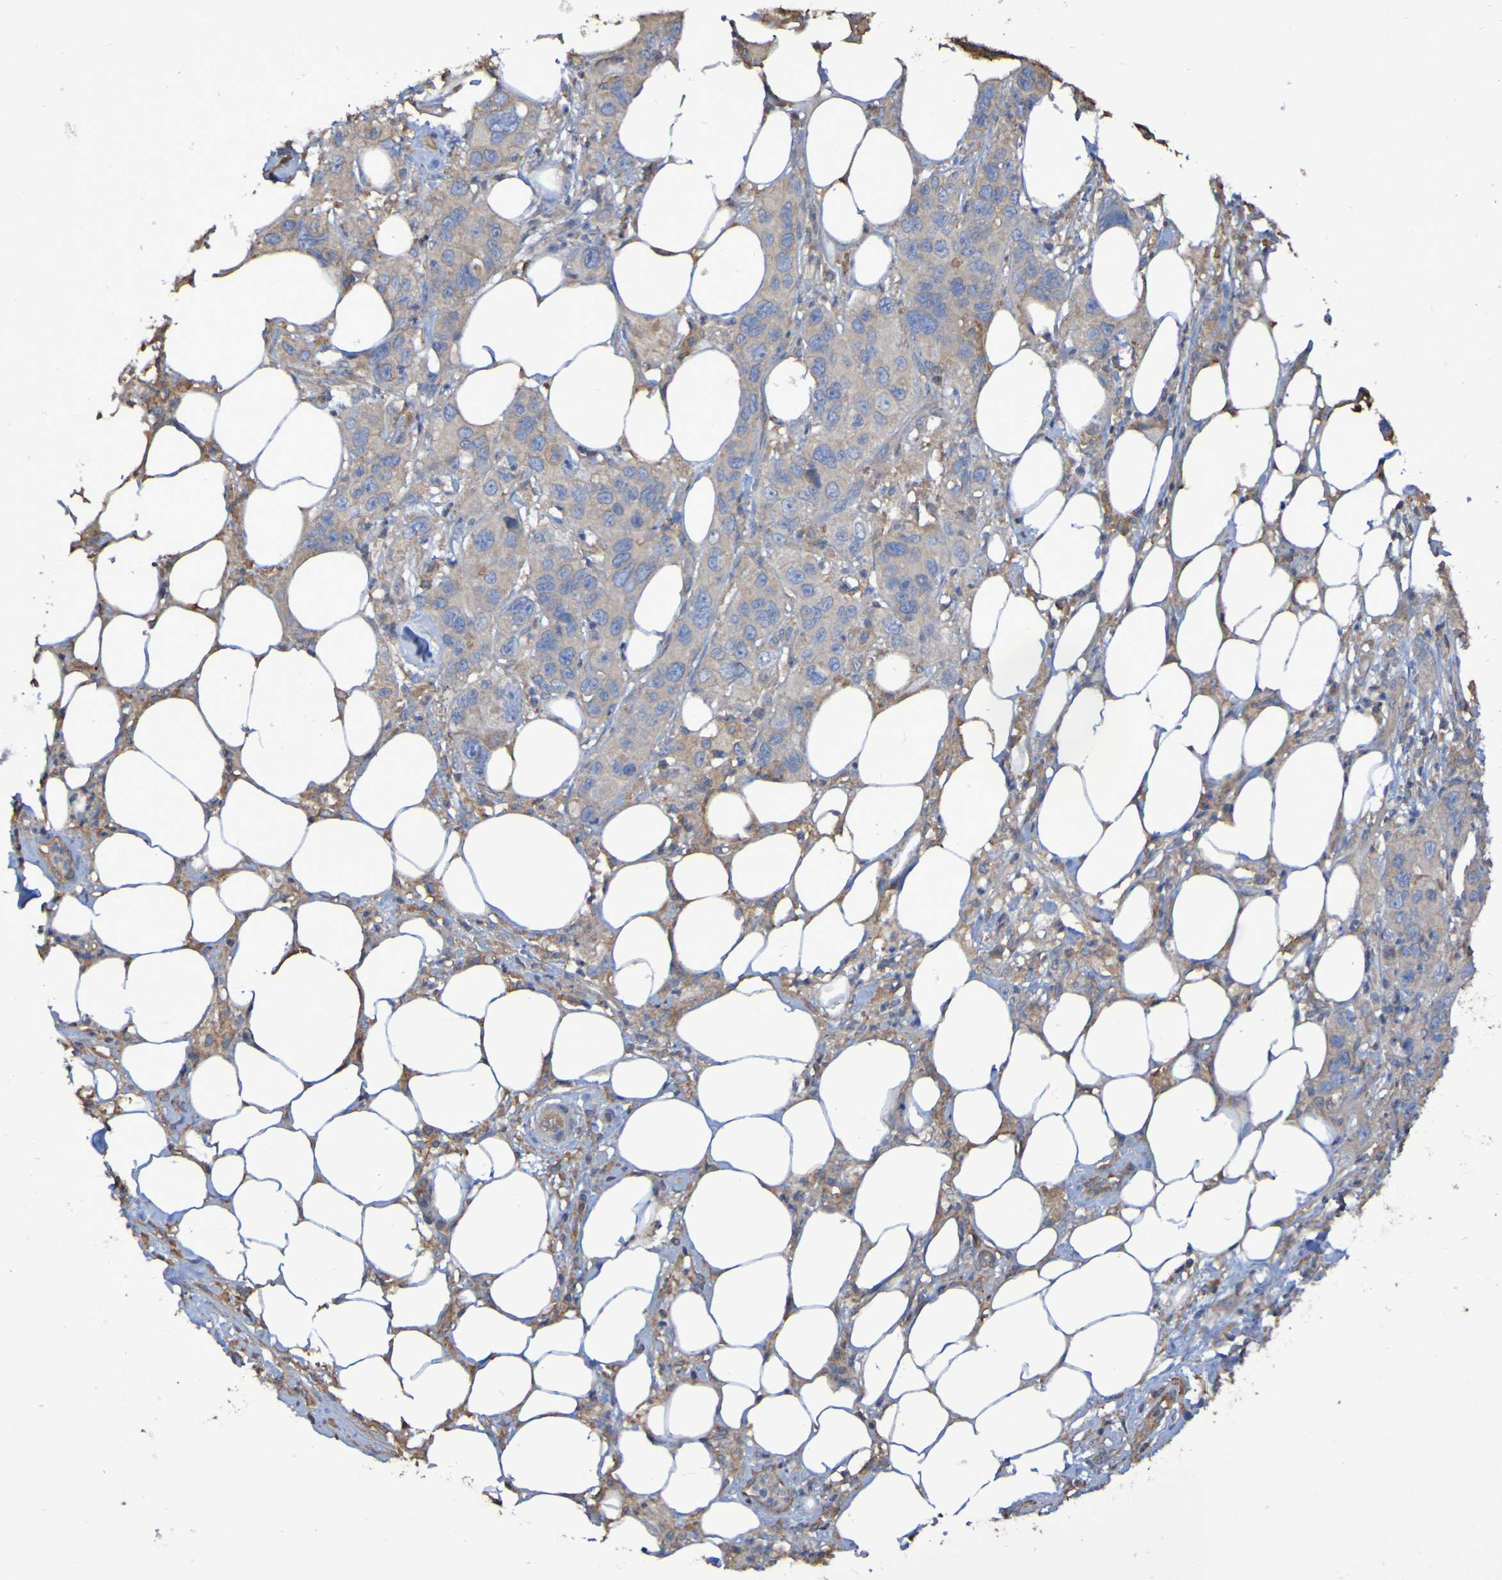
{"staining": {"intensity": "weak", "quantity": "25%-75%", "location": "cytoplasmic/membranous"}, "tissue": "pancreatic cancer", "cell_type": "Tumor cells", "image_type": "cancer", "snomed": [{"axis": "morphology", "description": "Adenocarcinoma, NOS"}, {"axis": "topography", "description": "Pancreas"}], "caption": "Immunohistochemistry of human pancreatic cancer (adenocarcinoma) demonstrates low levels of weak cytoplasmic/membranous staining in approximately 25%-75% of tumor cells. (Brightfield microscopy of DAB IHC at high magnification).", "gene": "SYNJ1", "patient": {"sex": "female", "age": 71}}